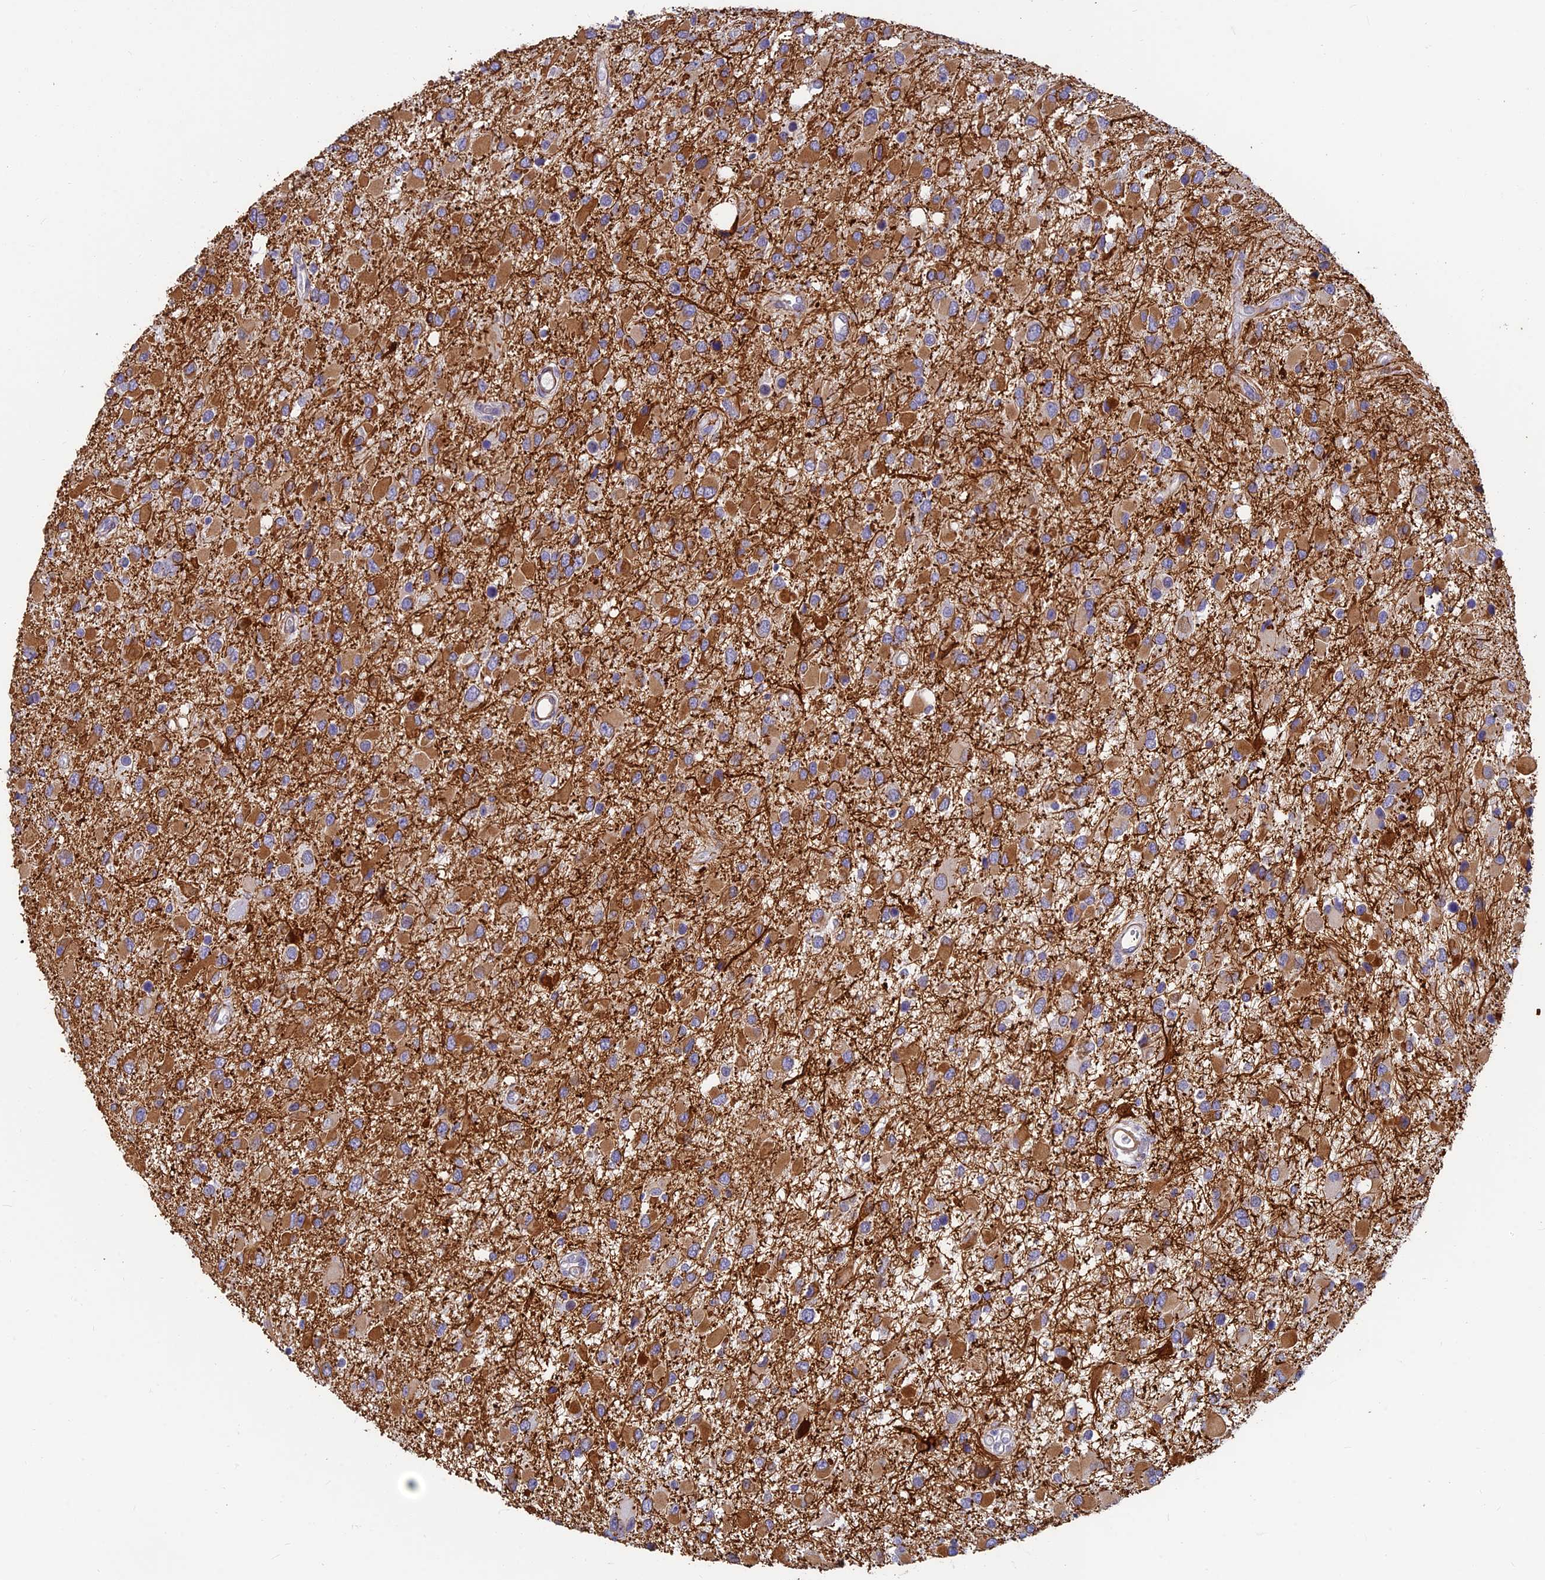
{"staining": {"intensity": "moderate", "quantity": "25%-75%", "location": "cytoplasmic/membranous"}, "tissue": "glioma", "cell_type": "Tumor cells", "image_type": "cancer", "snomed": [{"axis": "morphology", "description": "Glioma, malignant, High grade"}, {"axis": "topography", "description": "Brain"}], "caption": "Immunohistochemical staining of human glioma exhibits moderate cytoplasmic/membranous protein staining in approximately 25%-75% of tumor cells.", "gene": "ALDH1L2", "patient": {"sex": "male", "age": 53}}